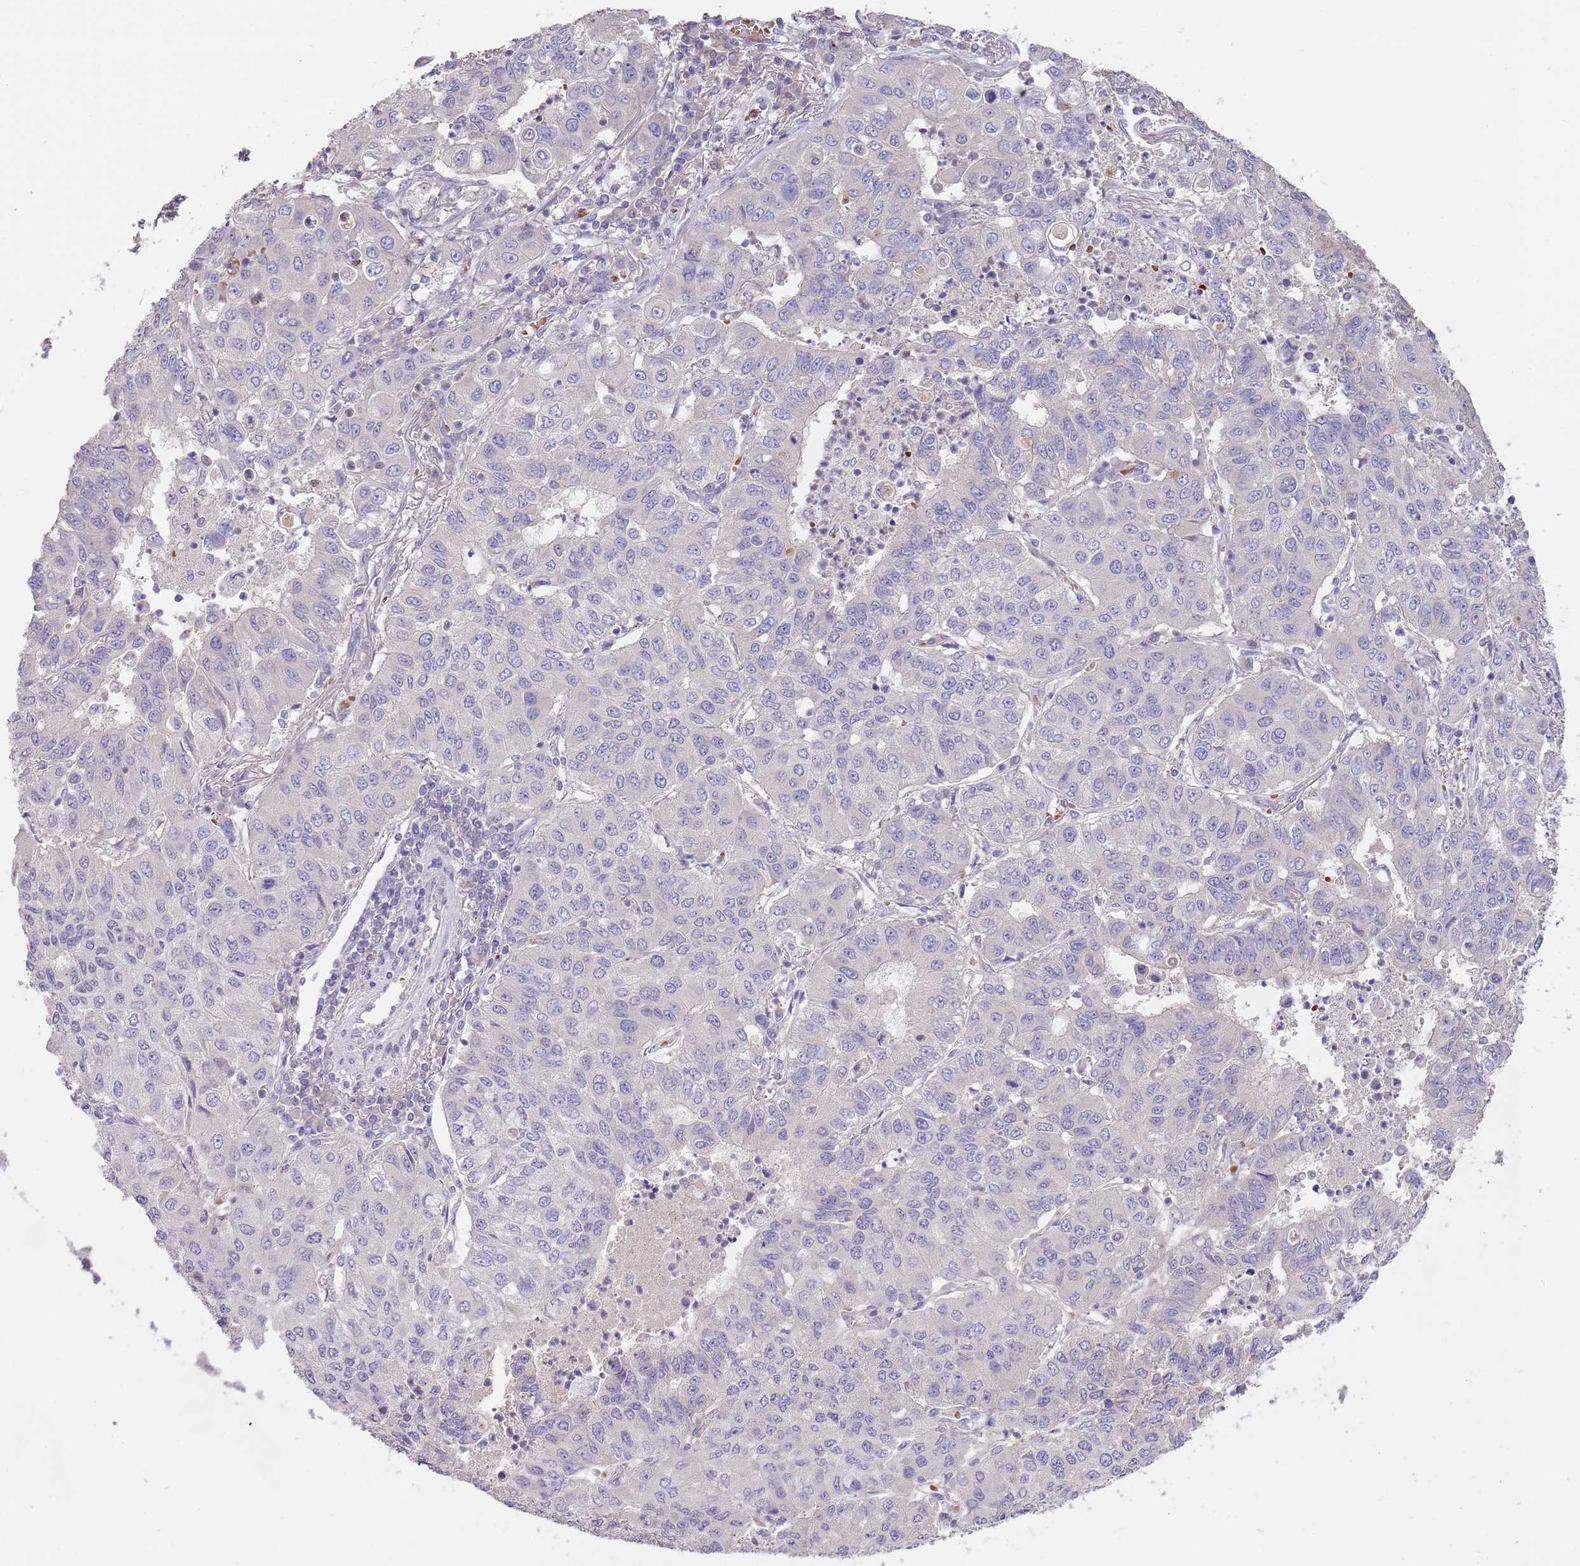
{"staining": {"intensity": "negative", "quantity": "none", "location": "none"}, "tissue": "lung cancer", "cell_type": "Tumor cells", "image_type": "cancer", "snomed": [{"axis": "morphology", "description": "Squamous cell carcinoma, NOS"}, {"axis": "topography", "description": "Lung"}], "caption": "DAB (3,3'-diaminobenzidine) immunohistochemical staining of human lung squamous cell carcinoma displays no significant expression in tumor cells.", "gene": "TMEM251", "patient": {"sex": "male", "age": 74}}